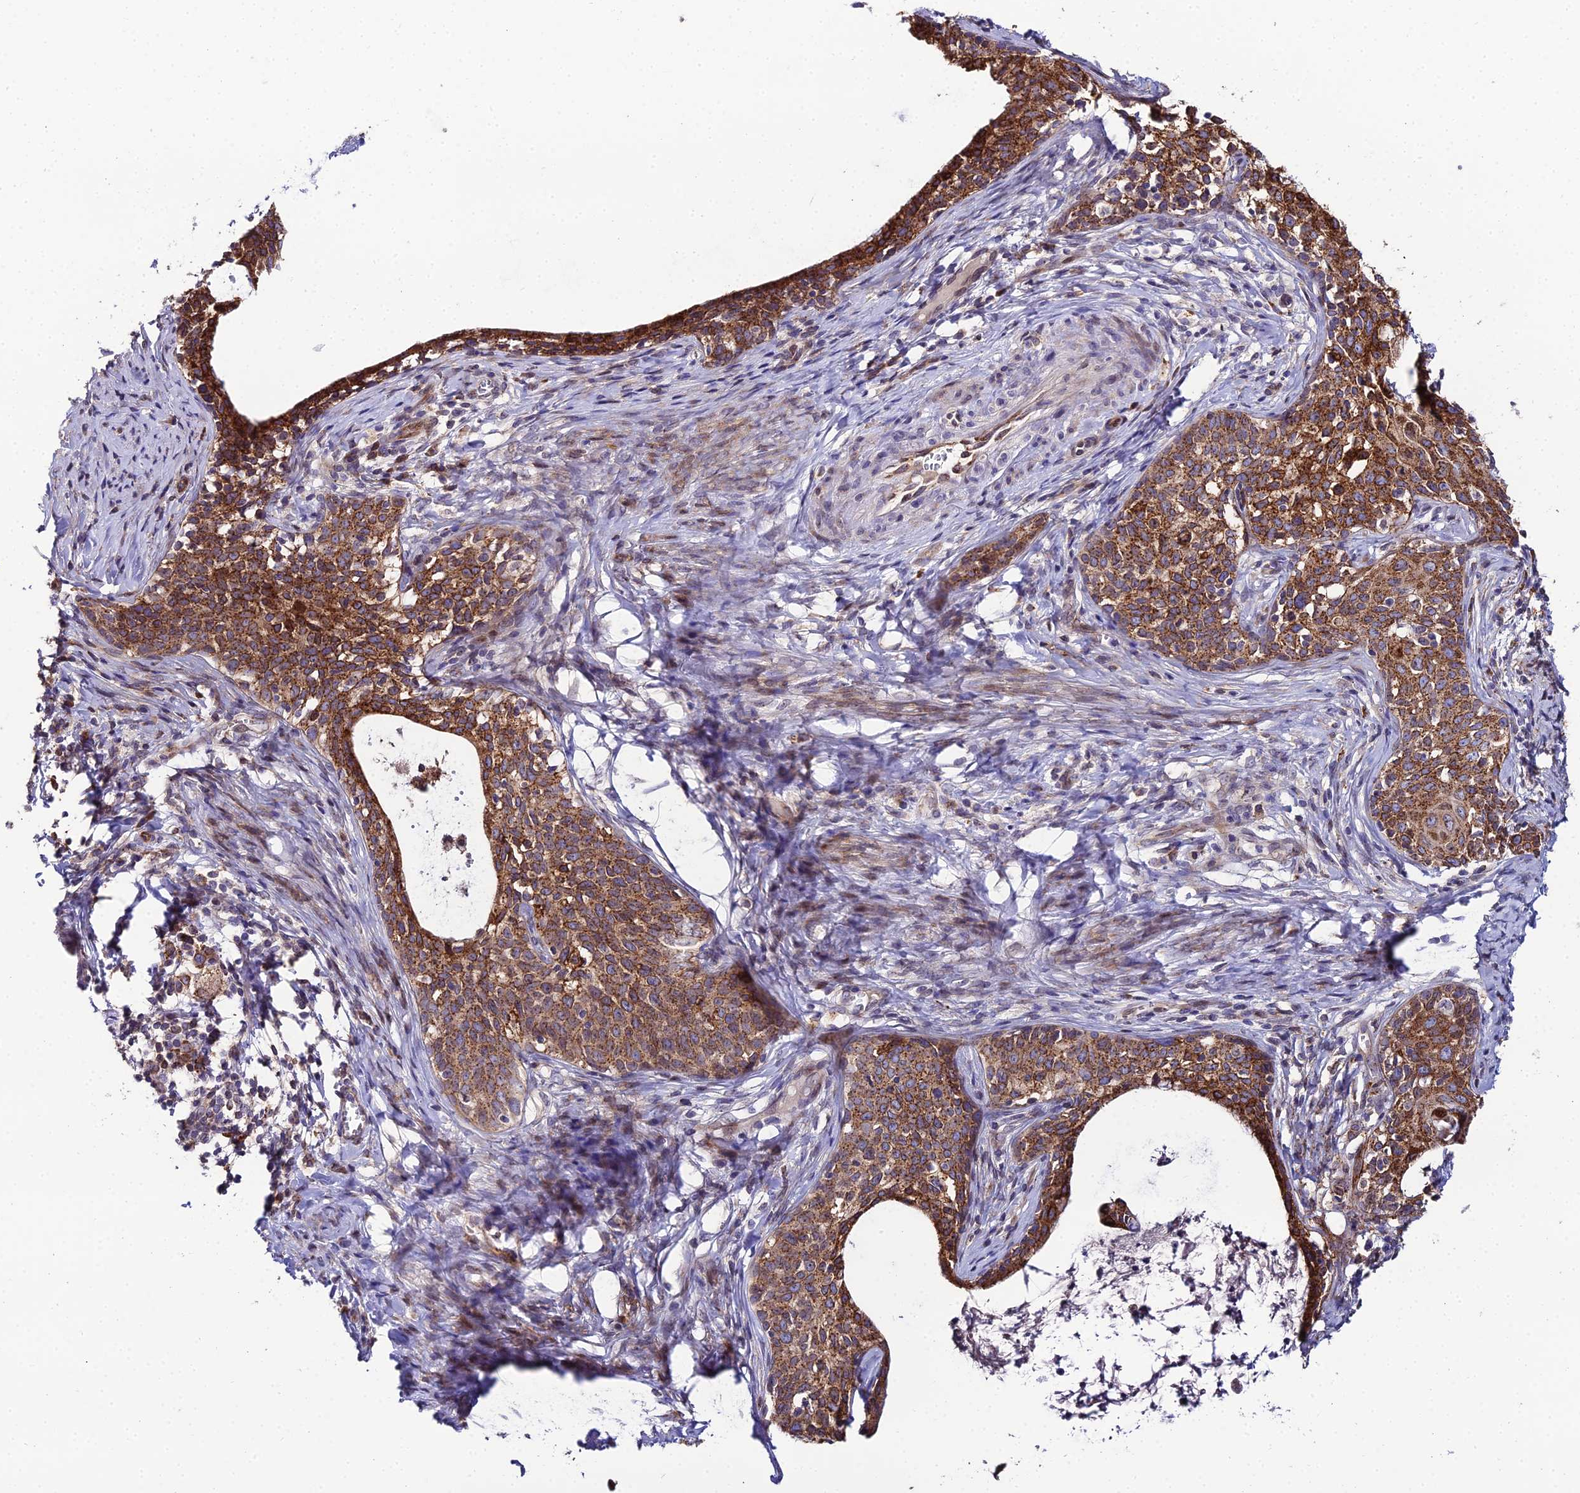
{"staining": {"intensity": "moderate", "quantity": ">75%", "location": "cytoplasmic/membranous"}, "tissue": "cervical cancer", "cell_type": "Tumor cells", "image_type": "cancer", "snomed": [{"axis": "morphology", "description": "Squamous cell carcinoma, NOS"}, {"axis": "topography", "description": "Cervix"}], "caption": "Approximately >75% of tumor cells in human cervical cancer exhibit moderate cytoplasmic/membranous protein expression as visualized by brown immunohistochemical staining.", "gene": "DDX19A", "patient": {"sex": "female", "age": 52}}